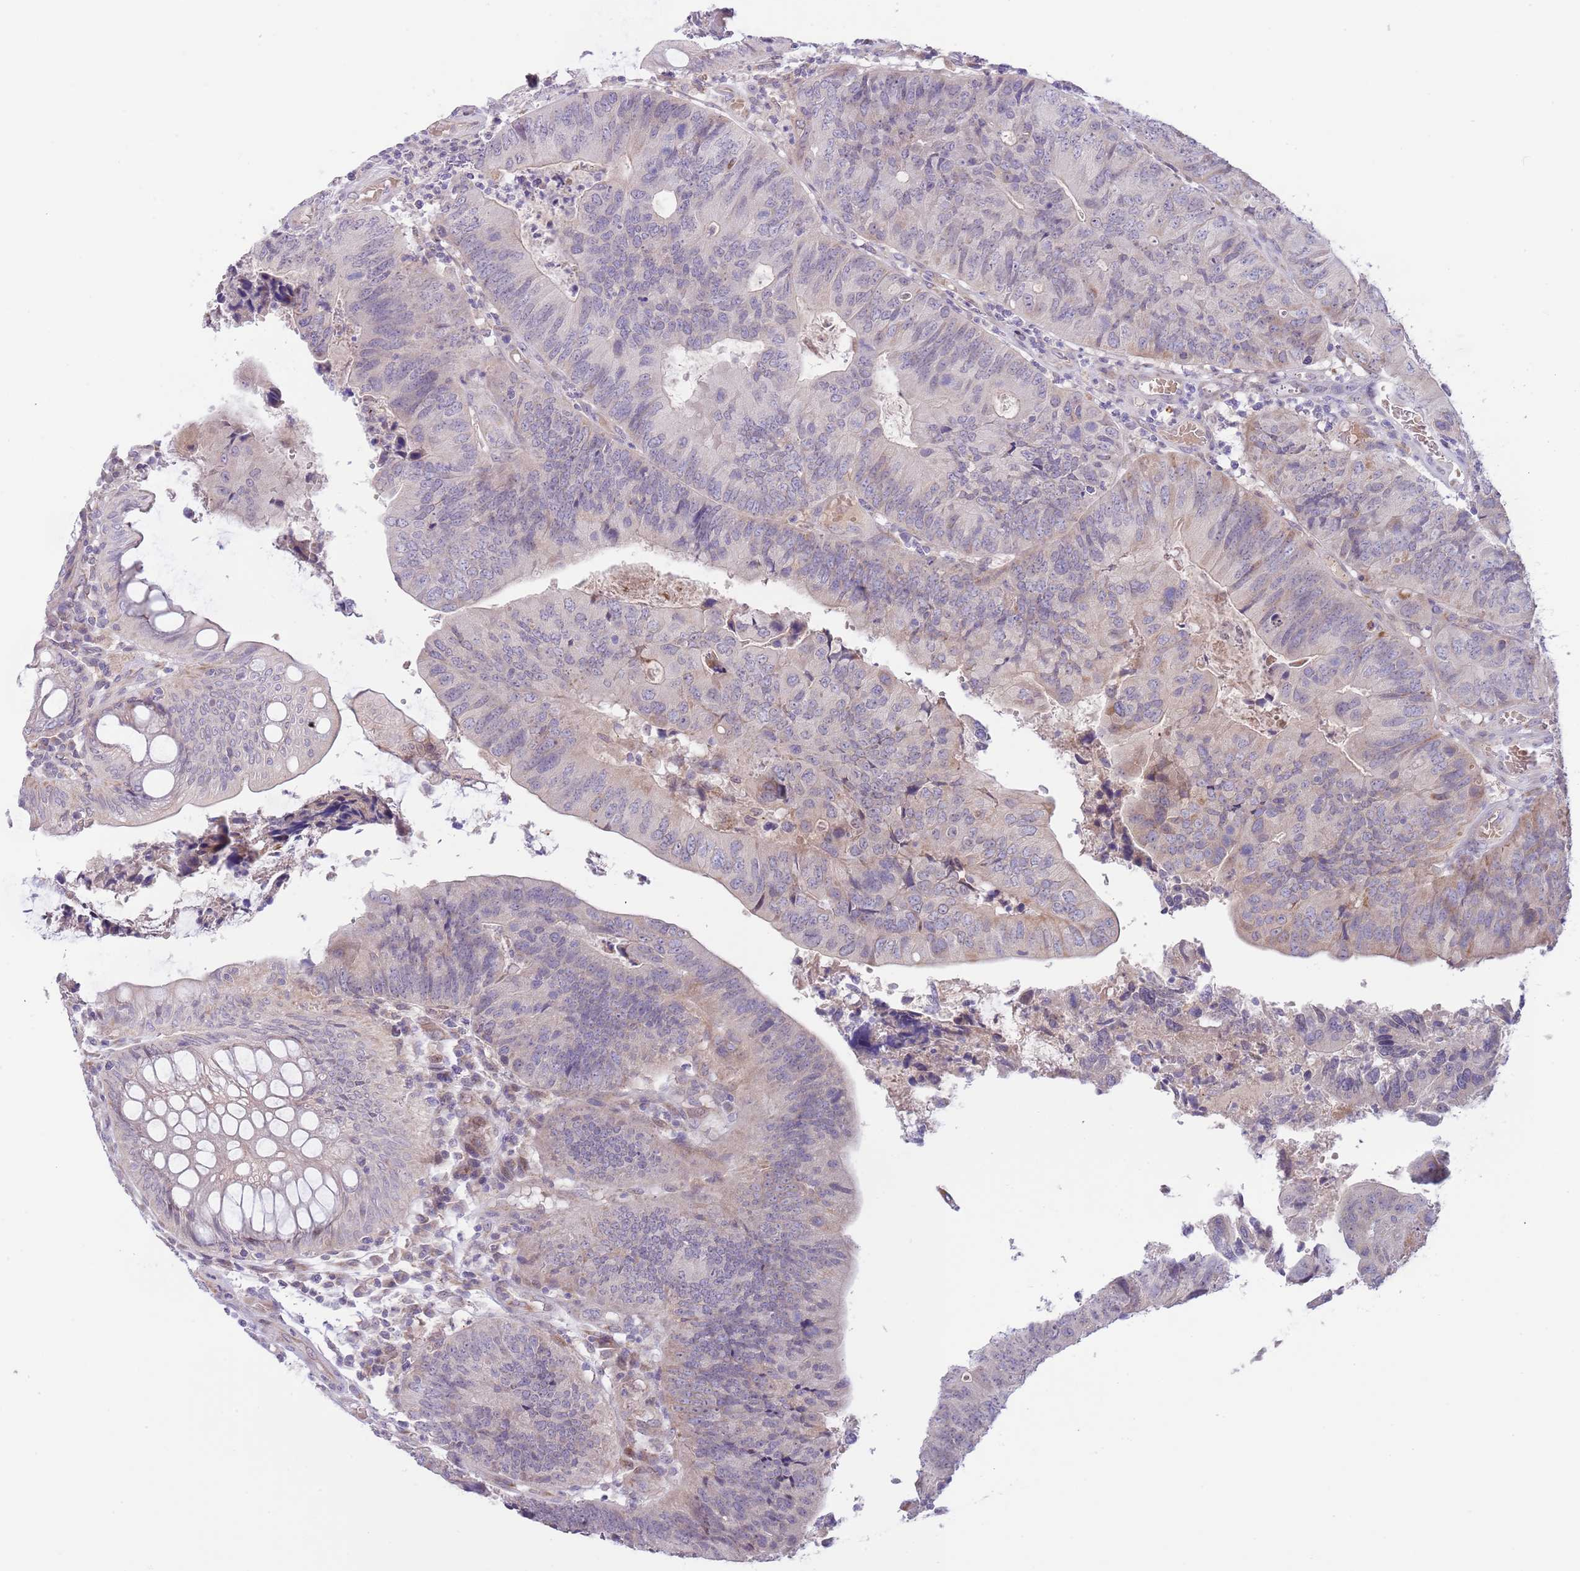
{"staining": {"intensity": "negative", "quantity": "none", "location": "none"}, "tissue": "colorectal cancer", "cell_type": "Tumor cells", "image_type": "cancer", "snomed": [{"axis": "morphology", "description": "Adenocarcinoma, NOS"}, {"axis": "topography", "description": "Colon"}], "caption": "IHC image of human adenocarcinoma (colorectal) stained for a protein (brown), which reveals no staining in tumor cells. (Stains: DAB immunohistochemistry with hematoxylin counter stain, Microscopy: brightfield microscopy at high magnification).", "gene": "AP1S2", "patient": {"sex": "female", "age": 67}}